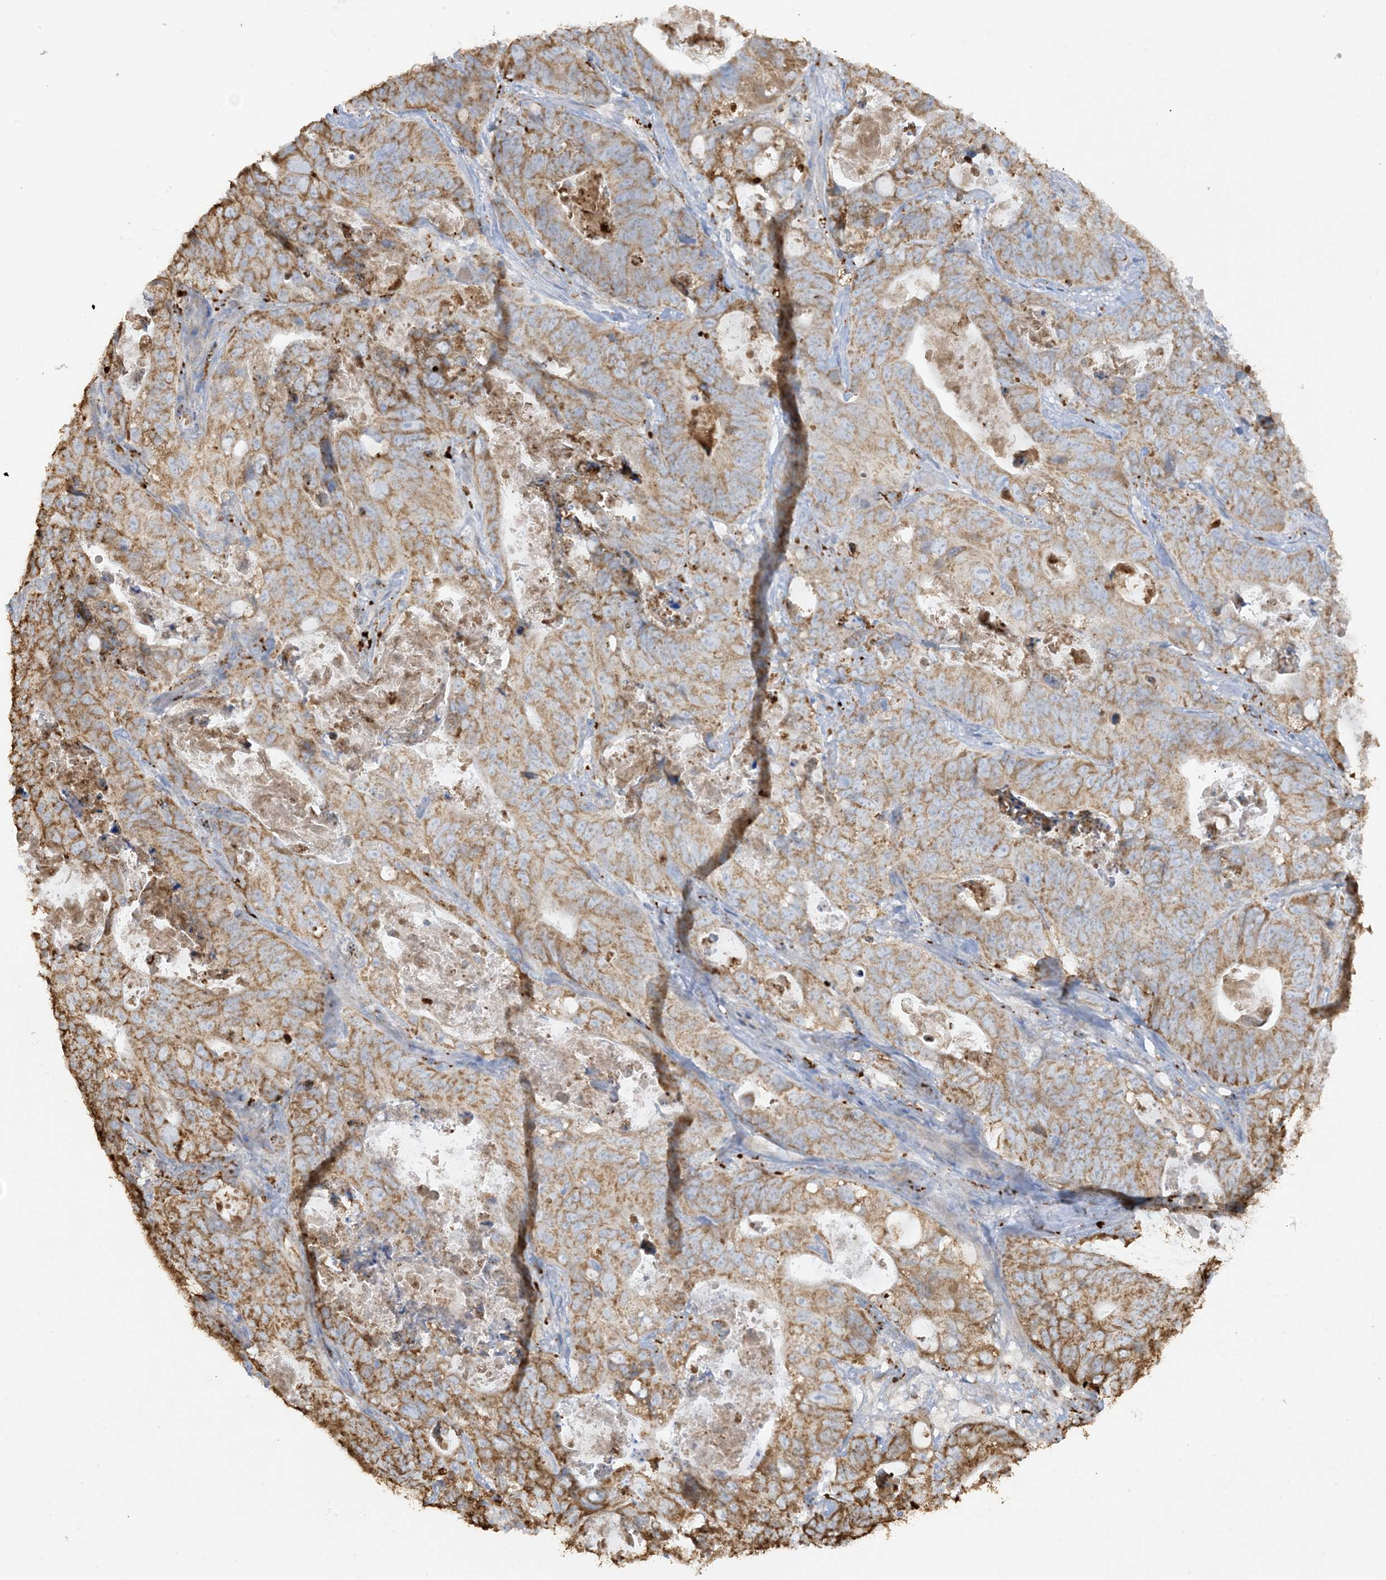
{"staining": {"intensity": "moderate", "quantity": ">75%", "location": "cytoplasmic/membranous"}, "tissue": "stomach cancer", "cell_type": "Tumor cells", "image_type": "cancer", "snomed": [{"axis": "morphology", "description": "Normal tissue, NOS"}, {"axis": "morphology", "description": "Adenocarcinoma, NOS"}, {"axis": "topography", "description": "Stomach"}], "caption": "Human stomach cancer stained for a protein (brown) exhibits moderate cytoplasmic/membranous positive expression in about >75% of tumor cells.", "gene": "AGA", "patient": {"sex": "female", "age": 89}}